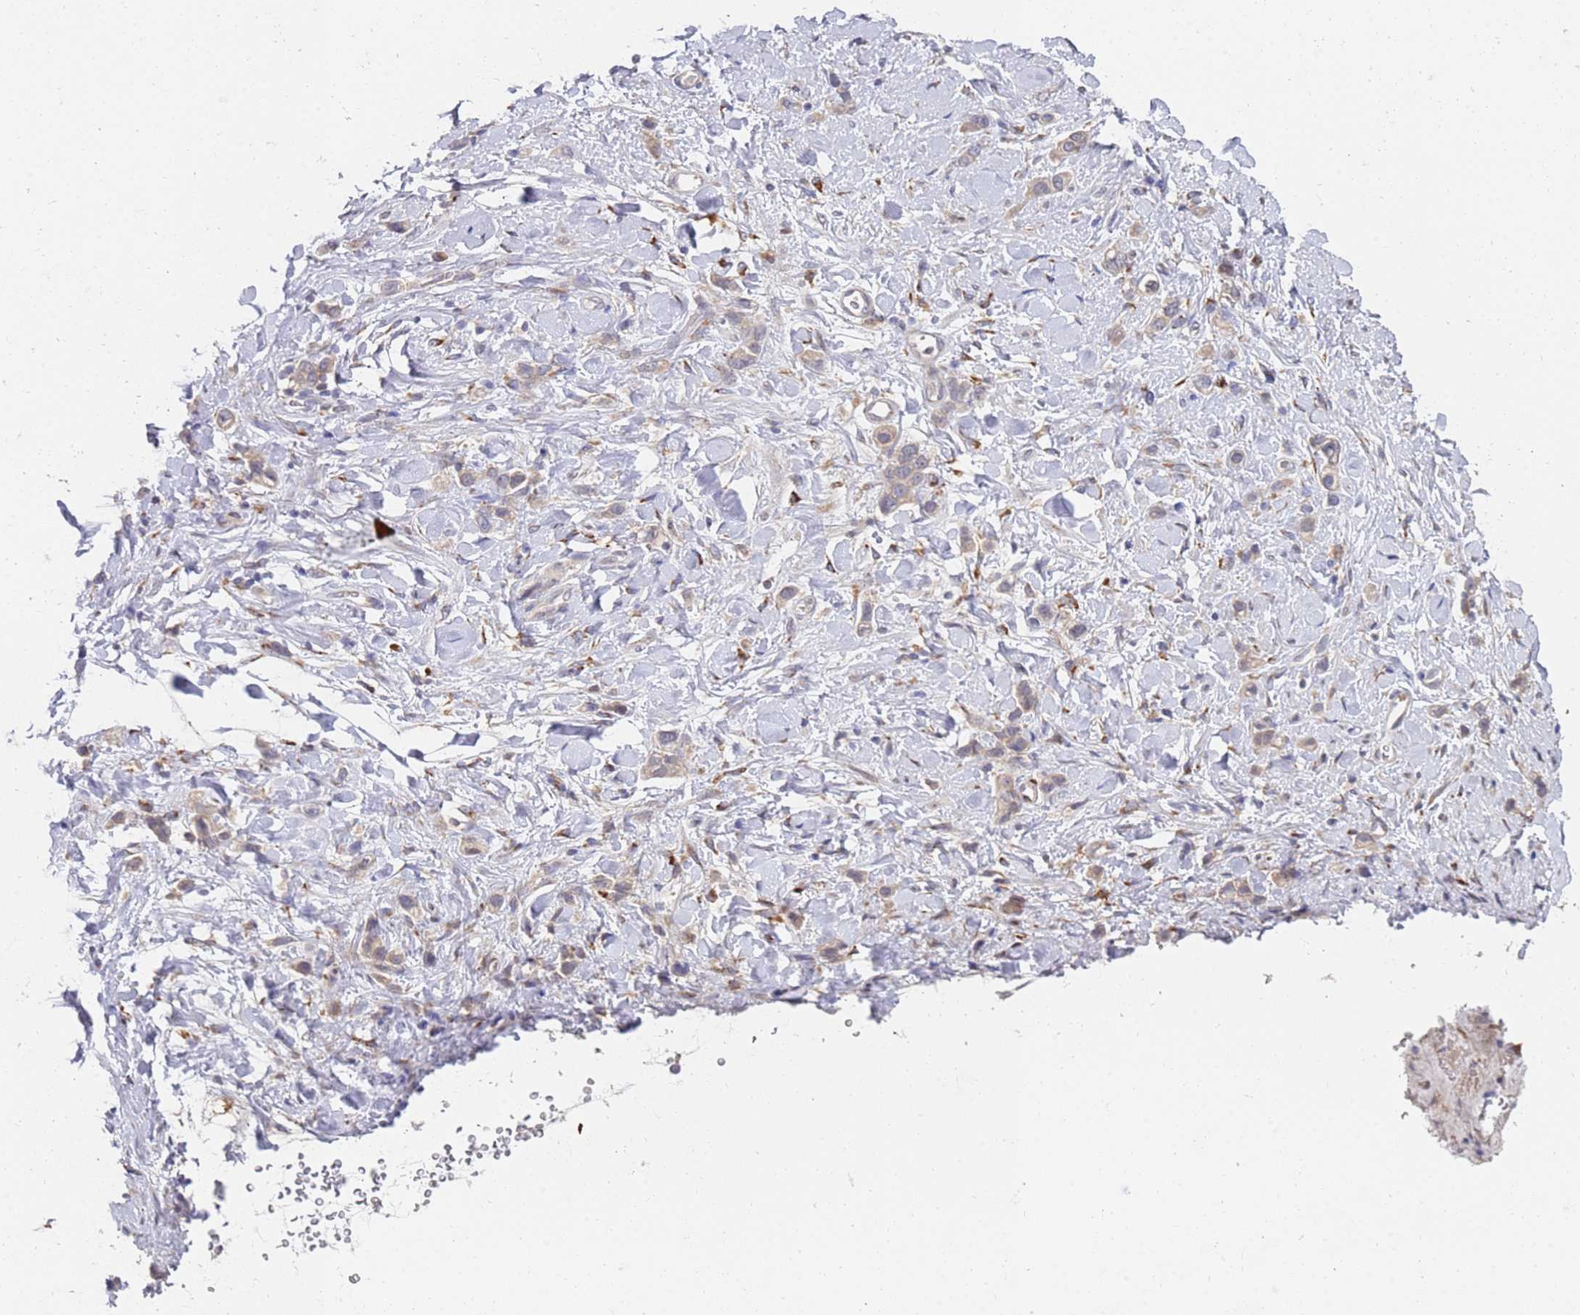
{"staining": {"intensity": "weak", "quantity": "25%-75%", "location": "cytoplasmic/membranous"}, "tissue": "stomach cancer", "cell_type": "Tumor cells", "image_type": "cancer", "snomed": [{"axis": "morphology", "description": "Adenocarcinoma, NOS"}, {"axis": "topography", "description": "Stomach"}], "caption": "Stomach cancer stained with a protein marker shows weak staining in tumor cells.", "gene": "VRK2", "patient": {"sex": "female", "age": 65}}